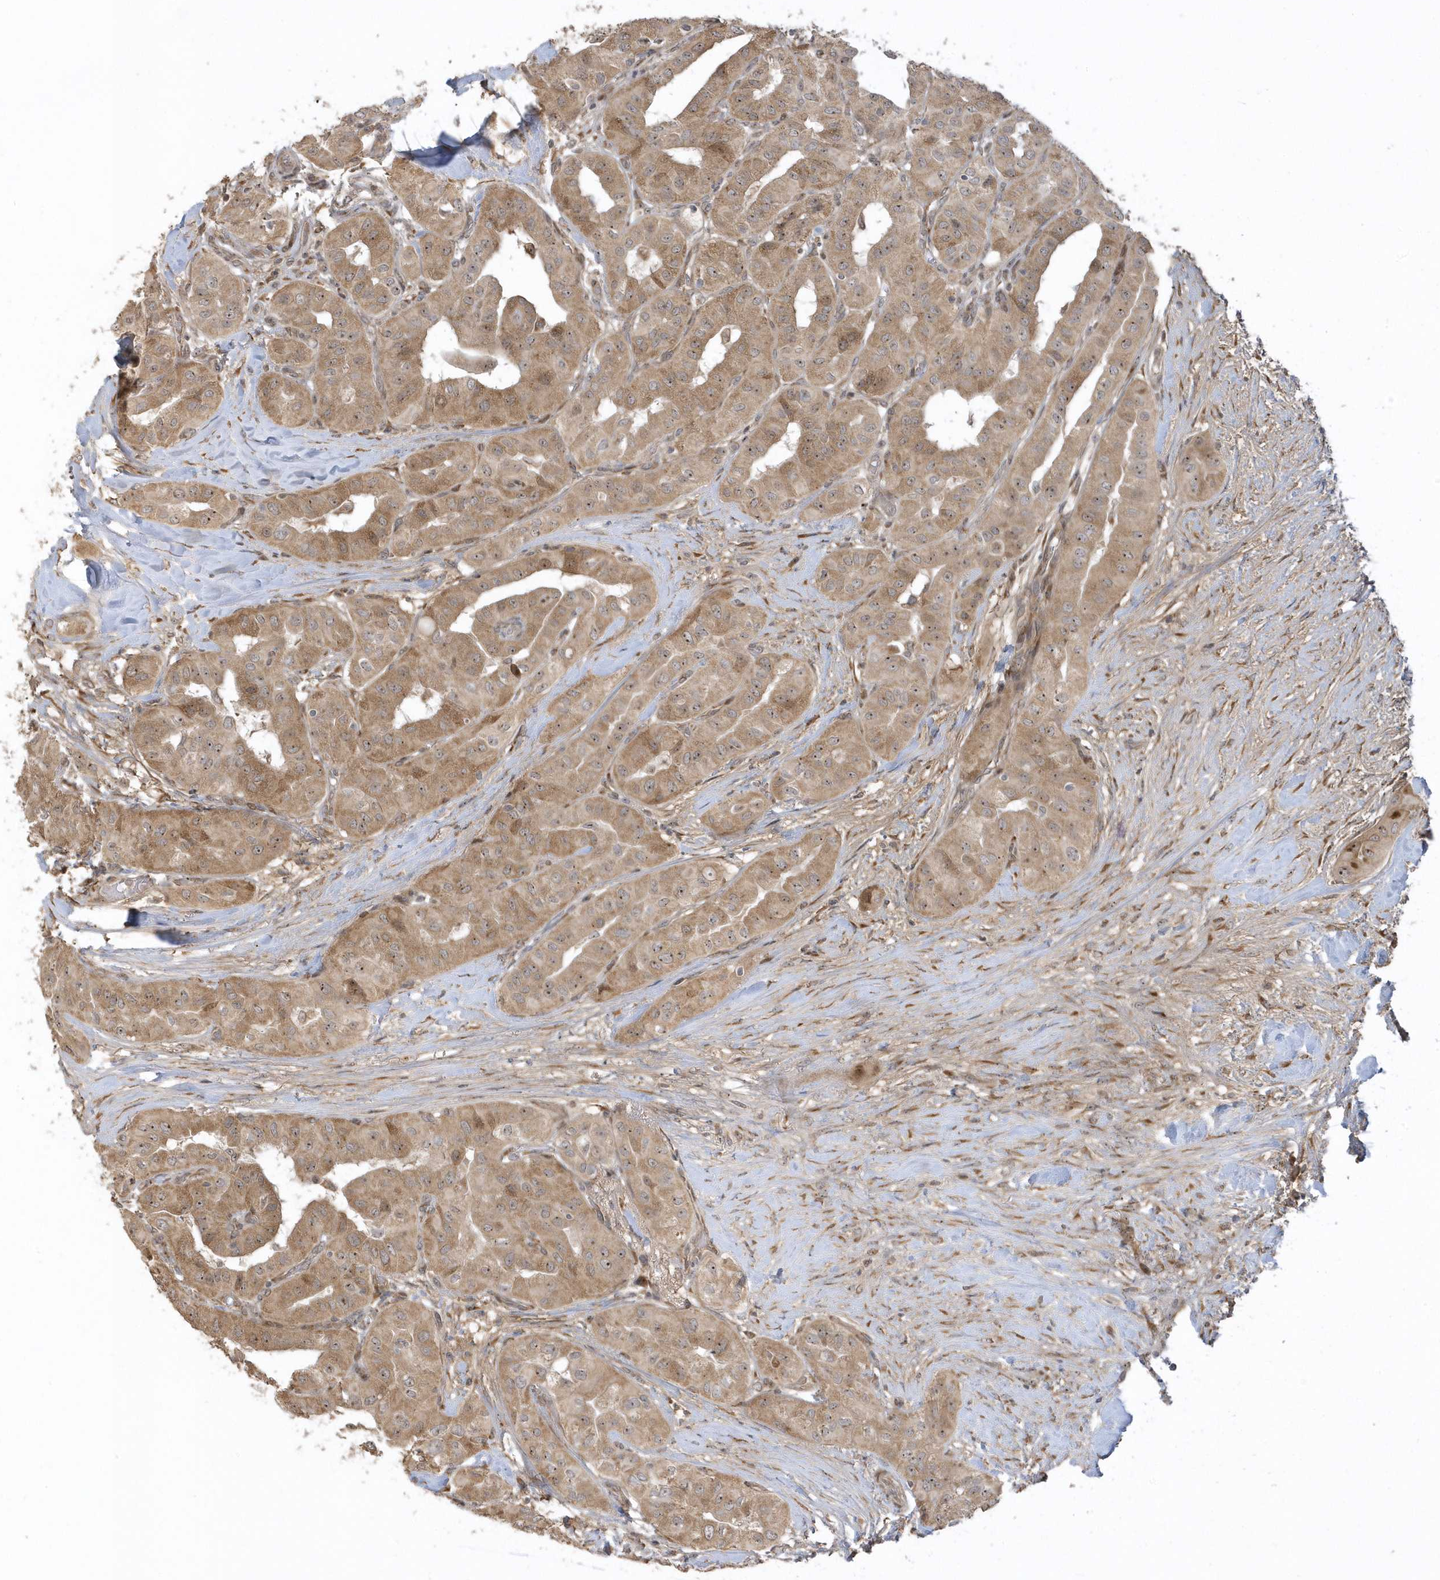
{"staining": {"intensity": "moderate", "quantity": ">75%", "location": "cytoplasmic/membranous"}, "tissue": "thyroid cancer", "cell_type": "Tumor cells", "image_type": "cancer", "snomed": [{"axis": "morphology", "description": "Papillary adenocarcinoma, NOS"}, {"axis": "topography", "description": "Thyroid gland"}], "caption": "Thyroid cancer (papillary adenocarcinoma) stained with a brown dye displays moderate cytoplasmic/membranous positive staining in about >75% of tumor cells.", "gene": "ECM2", "patient": {"sex": "female", "age": 59}}